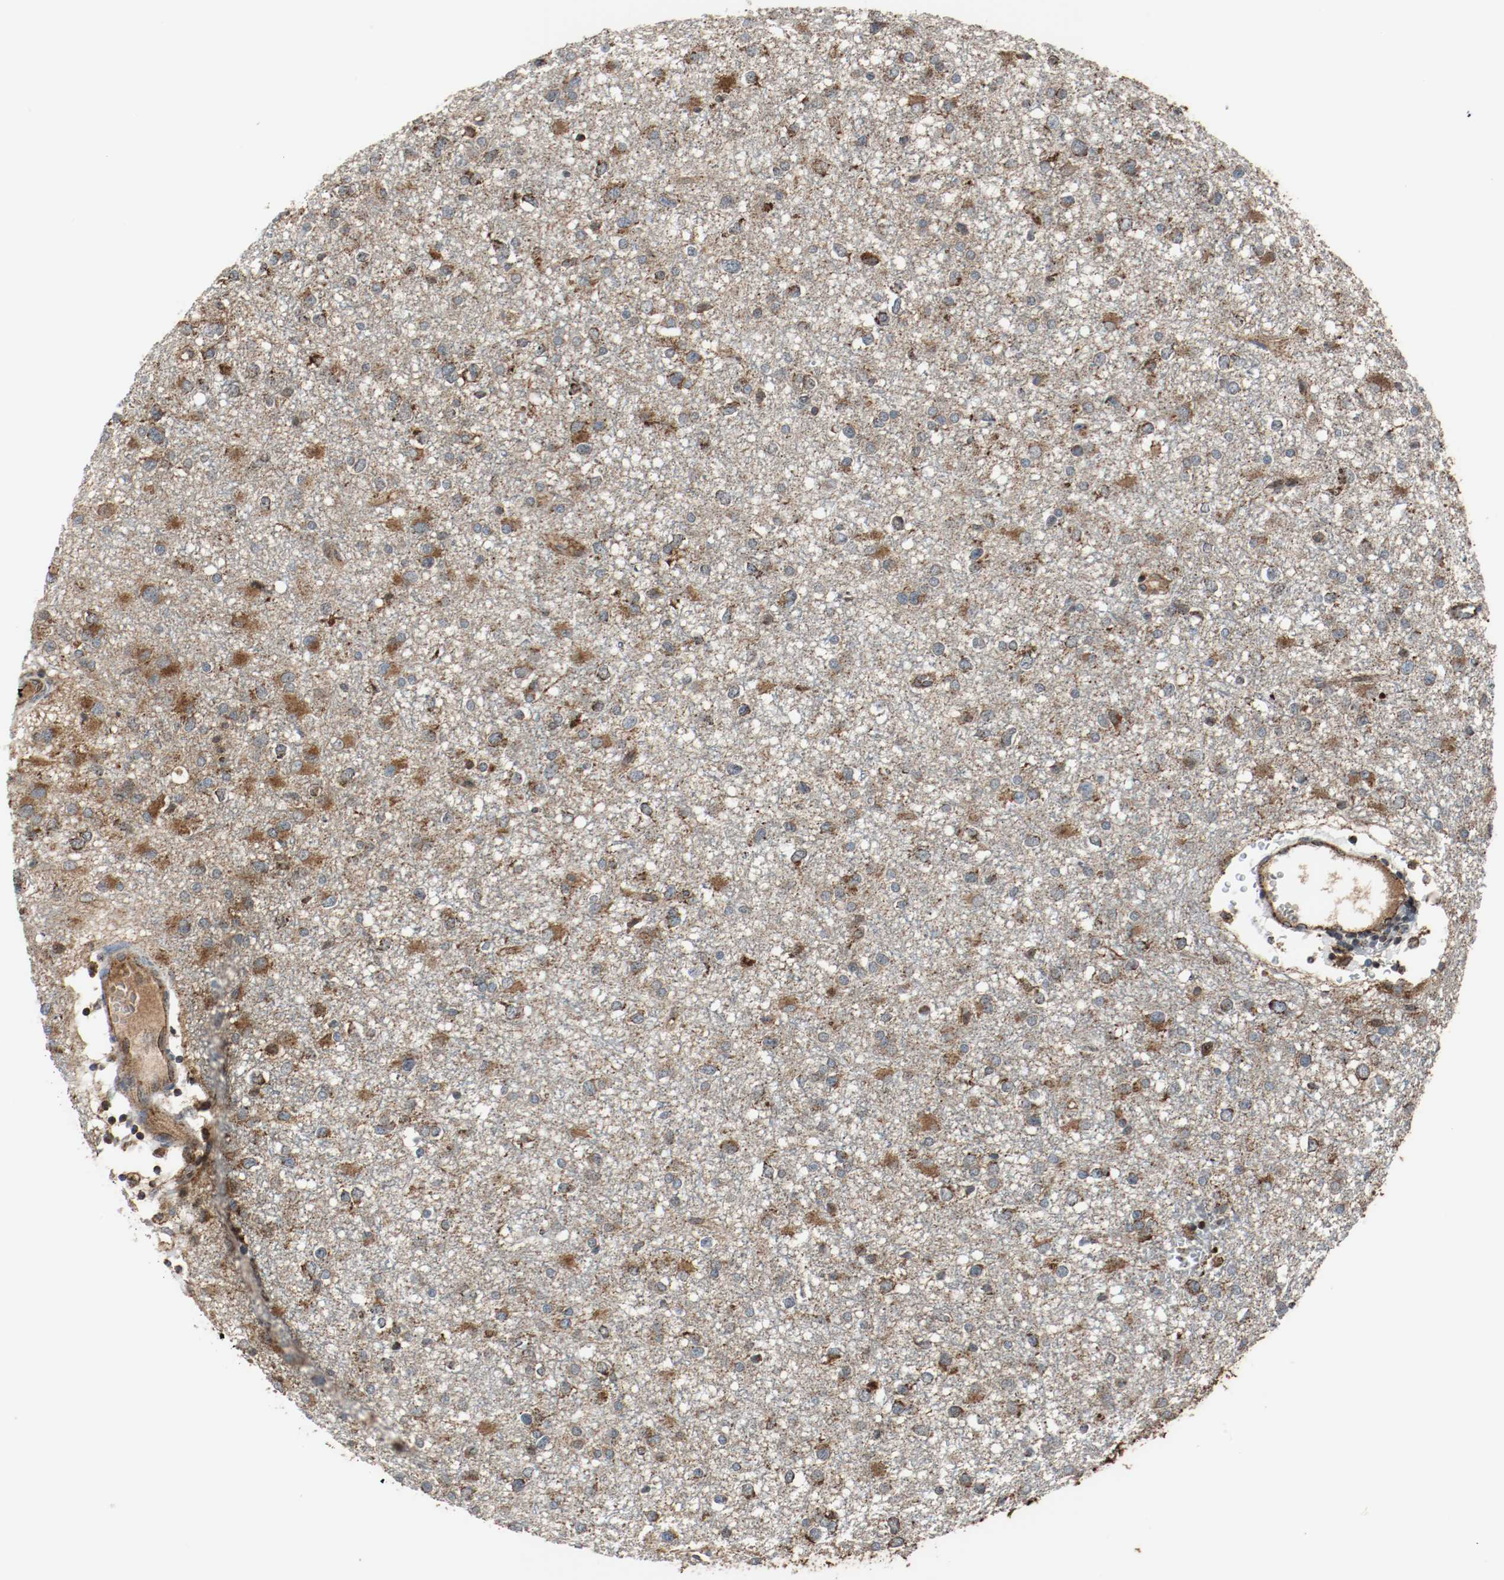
{"staining": {"intensity": "strong", "quantity": ">75%", "location": "cytoplasmic/membranous"}, "tissue": "glioma", "cell_type": "Tumor cells", "image_type": "cancer", "snomed": [{"axis": "morphology", "description": "Glioma, malignant, Low grade"}, {"axis": "topography", "description": "Brain"}], "caption": "This is a photomicrograph of immunohistochemistry staining of glioma, which shows strong expression in the cytoplasmic/membranous of tumor cells.", "gene": "TXNRD1", "patient": {"sex": "male", "age": 42}}